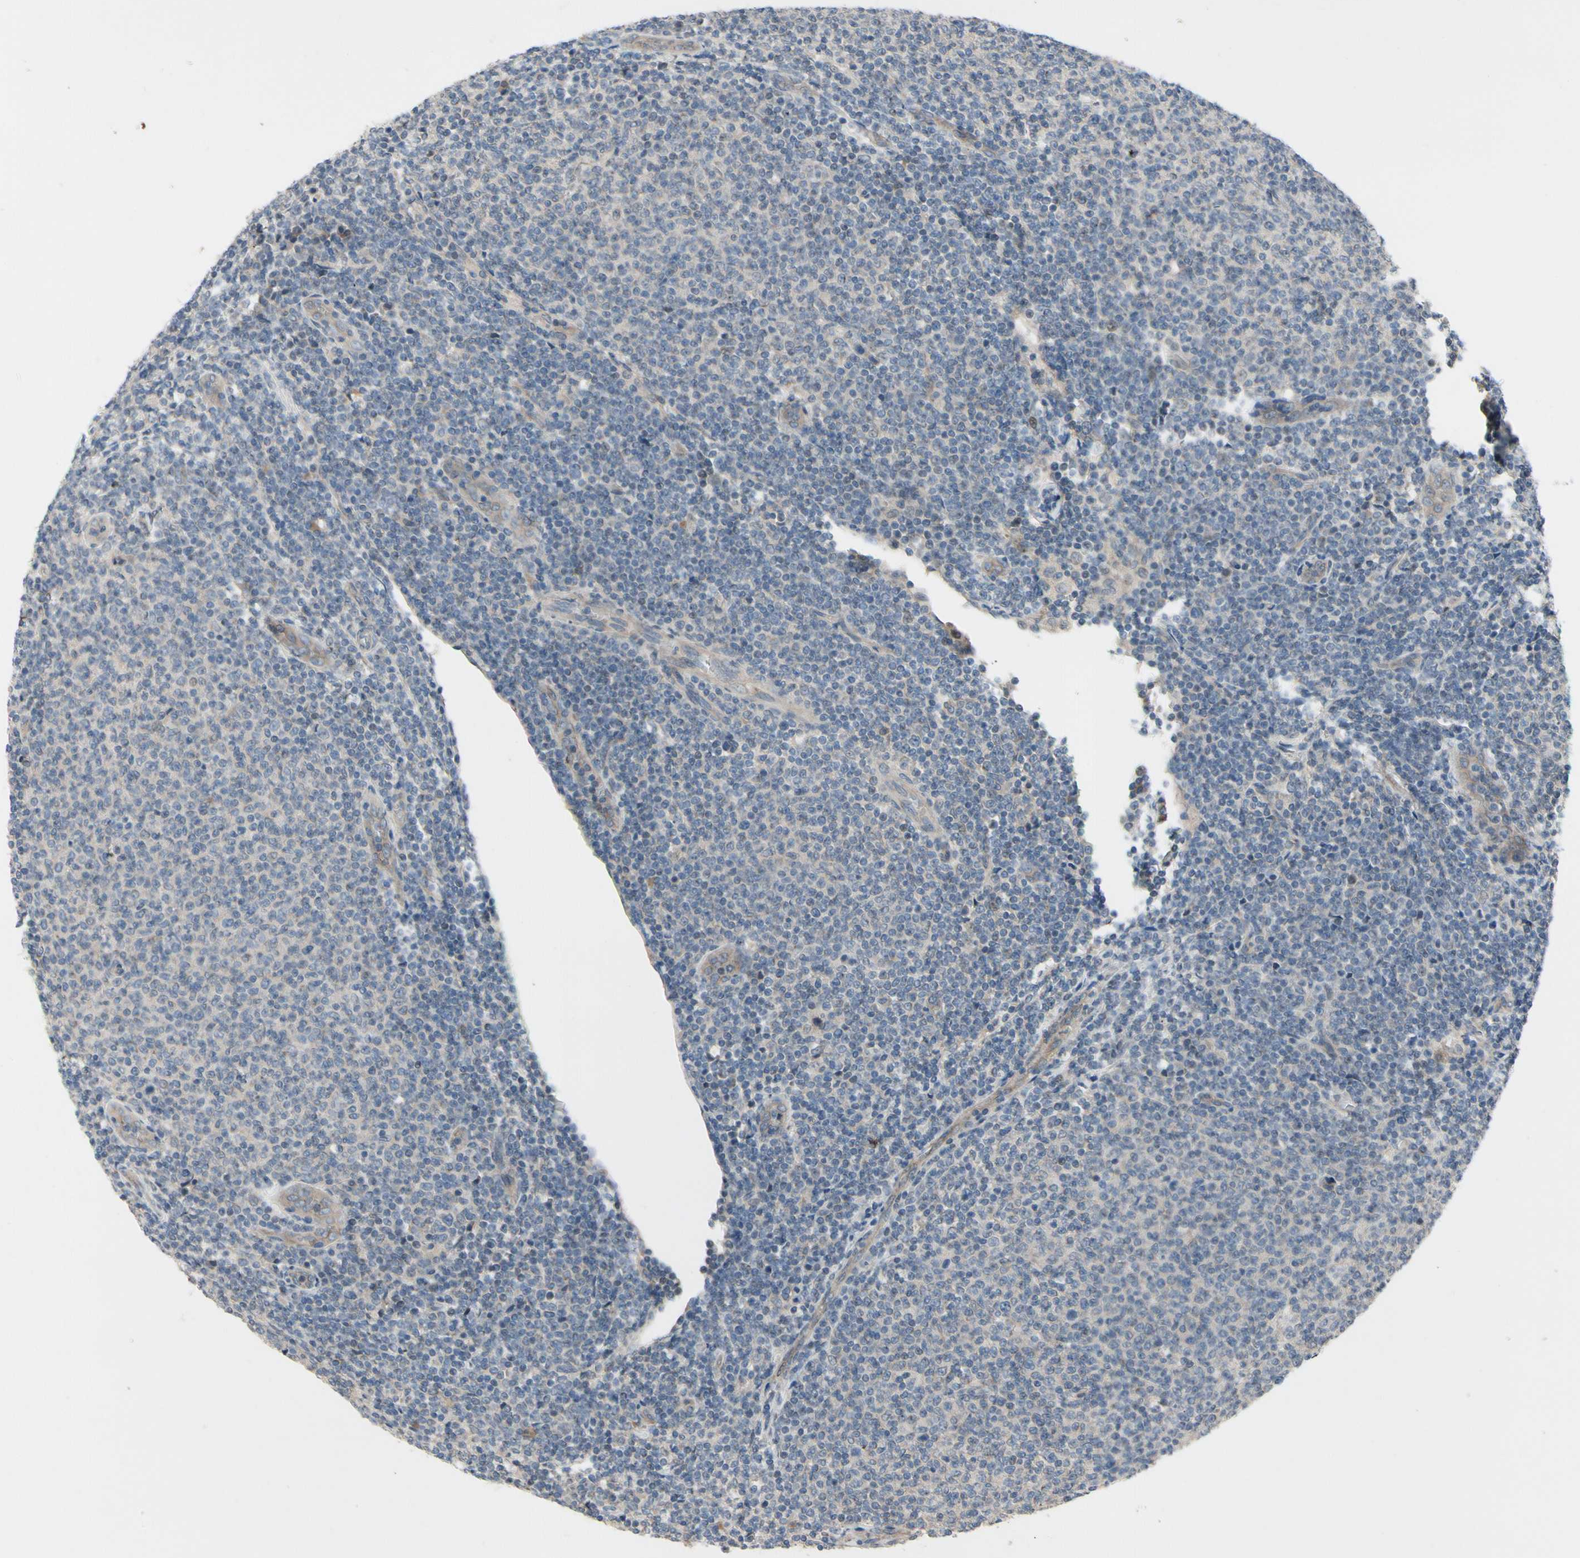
{"staining": {"intensity": "negative", "quantity": "none", "location": "none"}, "tissue": "lymphoma", "cell_type": "Tumor cells", "image_type": "cancer", "snomed": [{"axis": "morphology", "description": "Malignant lymphoma, non-Hodgkin's type, Low grade"}, {"axis": "topography", "description": "Lymph node"}], "caption": "Tumor cells show no significant staining in lymphoma. Brightfield microscopy of IHC stained with DAB (3,3'-diaminobenzidine) (brown) and hematoxylin (blue), captured at high magnification.", "gene": "ICAM5", "patient": {"sex": "male", "age": 66}}